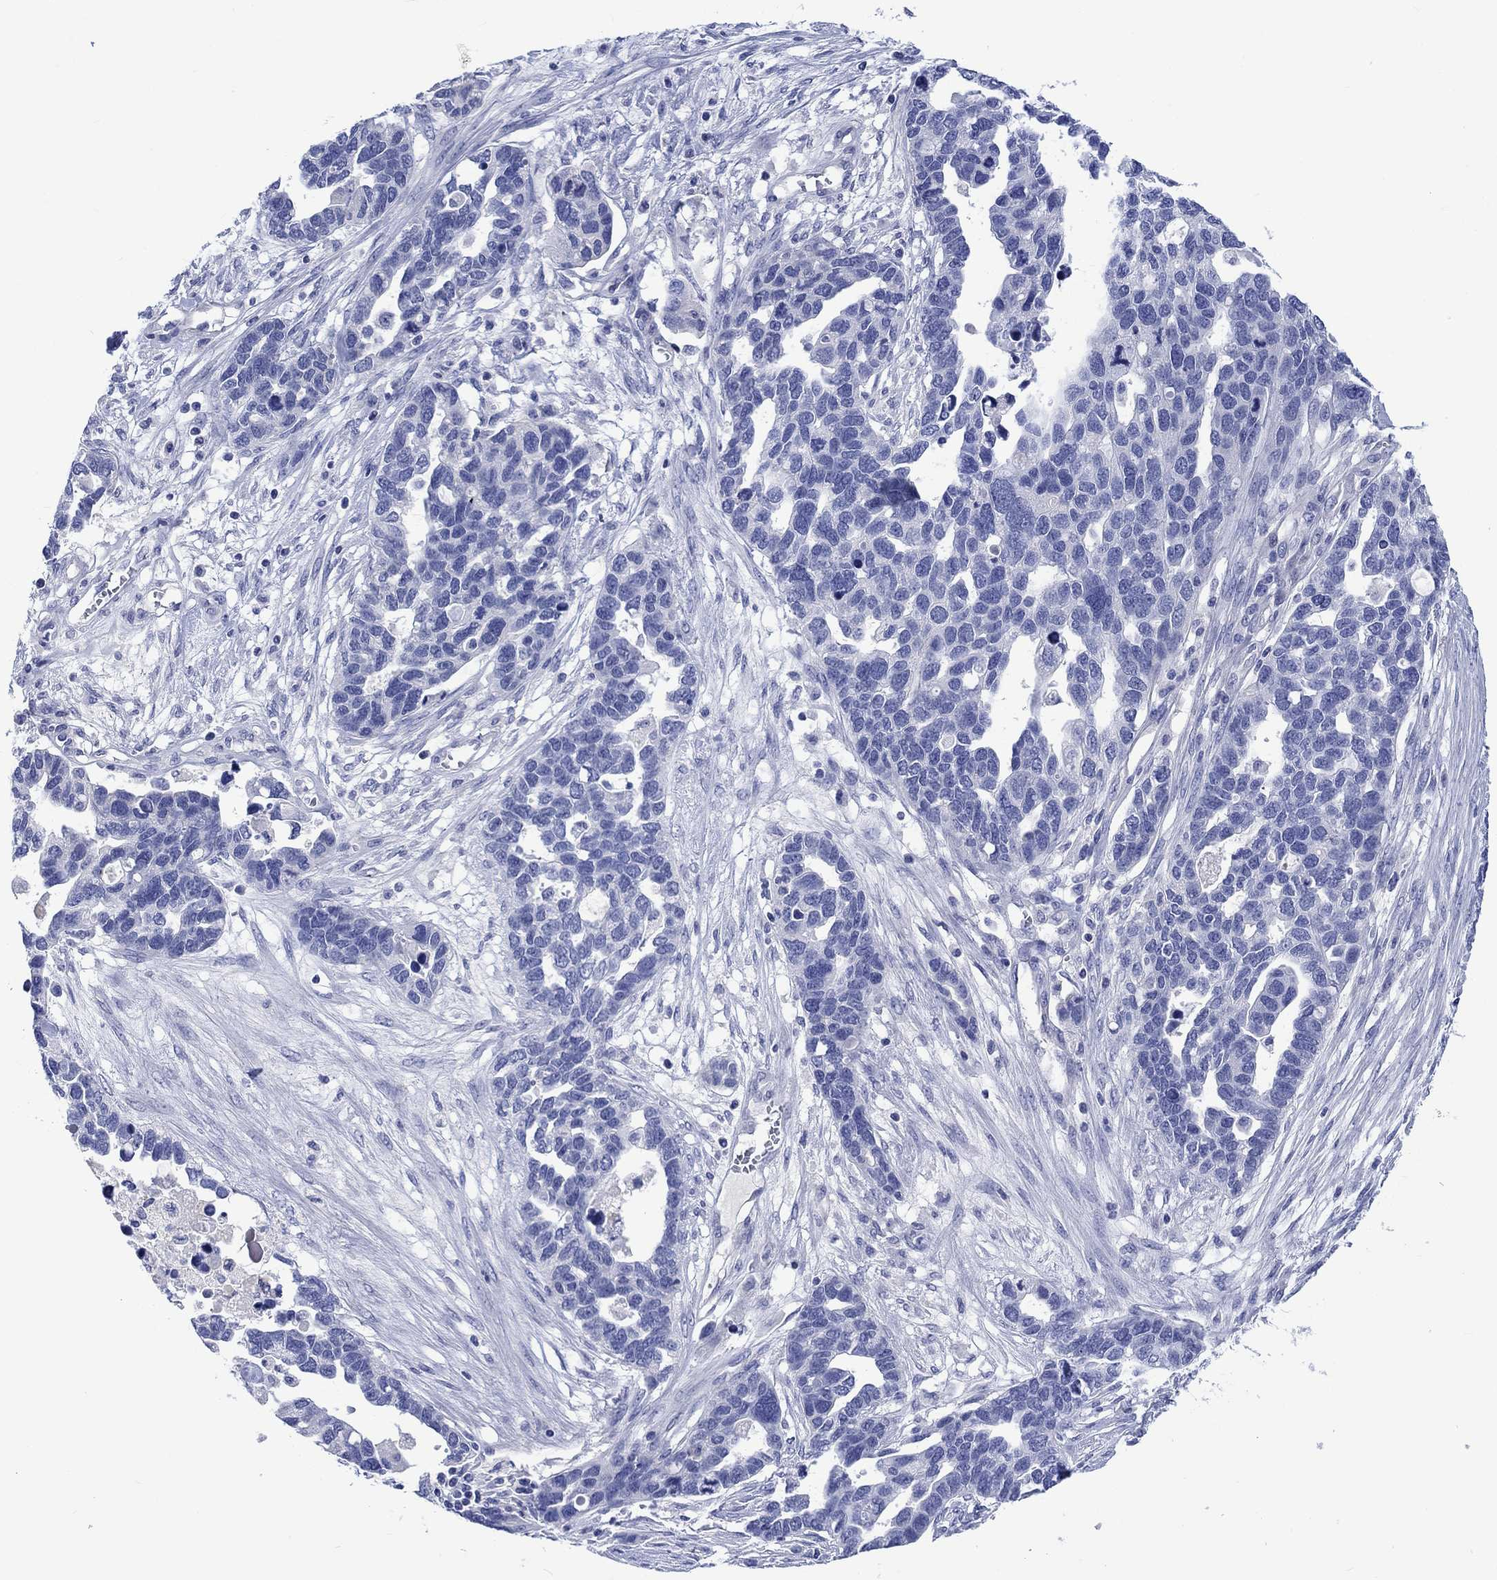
{"staining": {"intensity": "negative", "quantity": "none", "location": "none"}, "tissue": "ovarian cancer", "cell_type": "Tumor cells", "image_type": "cancer", "snomed": [{"axis": "morphology", "description": "Cystadenocarcinoma, serous, NOS"}, {"axis": "topography", "description": "Ovary"}], "caption": "Tumor cells show no significant positivity in ovarian serous cystadenocarcinoma. (DAB (3,3'-diaminobenzidine) immunohistochemistry, high magnification).", "gene": "CACNG3", "patient": {"sex": "female", "age": 54}}